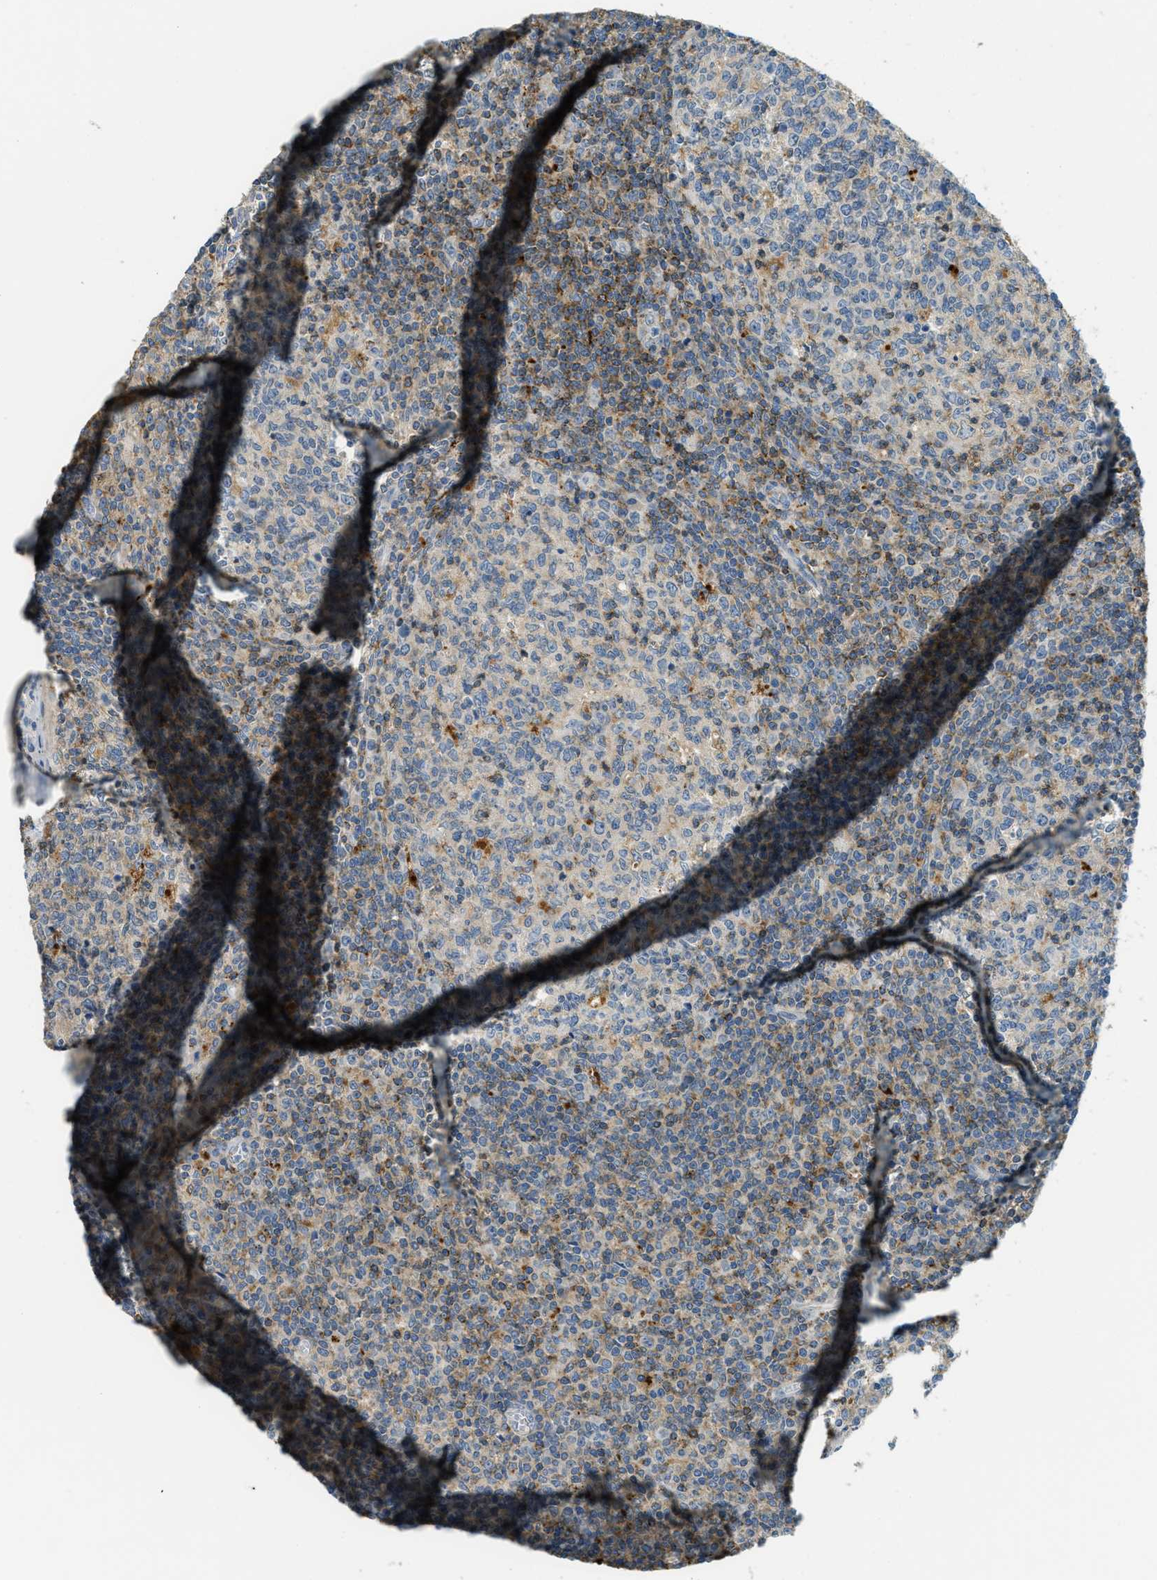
{"staining": {"intensity": "moderate", "quantity": "<25%", "location": "cytoplasmic/membranous"}, "tissue": "tonsil", "cell_type": "Germinal center cells", "image_type": "normal", "snomed": [{"axis": "morphology", "description": "Normal tissue, NOS"}, {"axis": "topography", "description": "Tonsil"}], "caption": "Immunohistochemistry (IHC) micrograph of unremarkable human tonsil stained for a protein (brown), which displays low levels of moderate cytoplasmic/membranous positivity in approximately <25% of germinal center cells.", "gene": "PLBD2", "patient": {"sex": "female", "age": 19}}